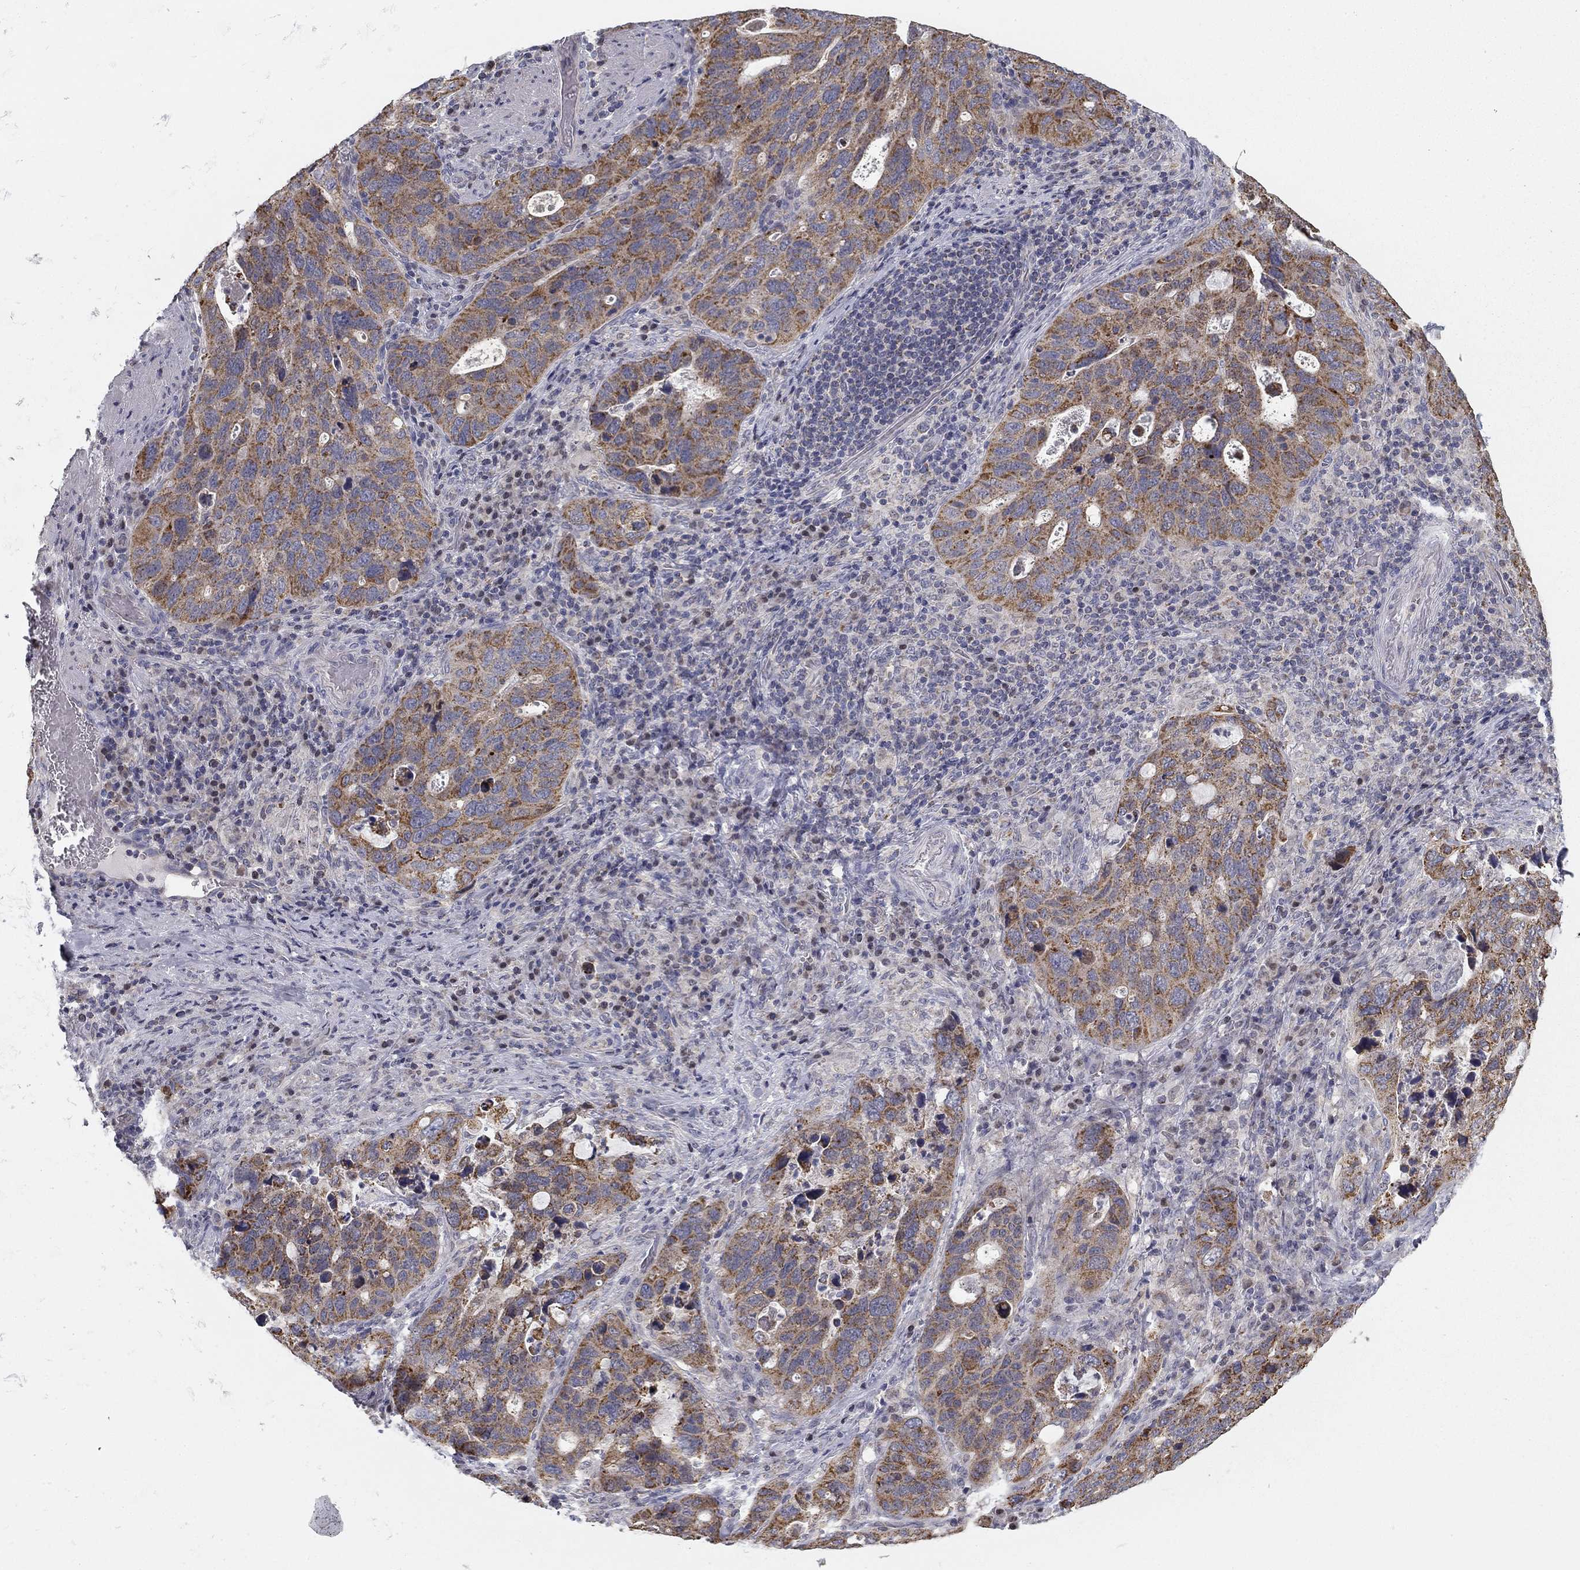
{"staining": {"intensity": "moderate", "quantity": "25%-75%", "location": "cytoplasmic/membranous"}, "tissue": "stomach cancer", "cell_type": "Tumor cells", "image_type": "cancer", "snomed": [{"axis": "morphology", "description": "Adenocarcinoma, NOS"}, {"axis": "topography", "description": "Stomach"}], "caption": "Adenocarcinoma (stomach) tissue exhibits moderate cytoplasmic/membranous staining in approximately 25%-75% of tumor cells, visualized by immunohistochemistry.", "gene": "SLC2A9", "patient": {"sex": "male", "age": 54}}